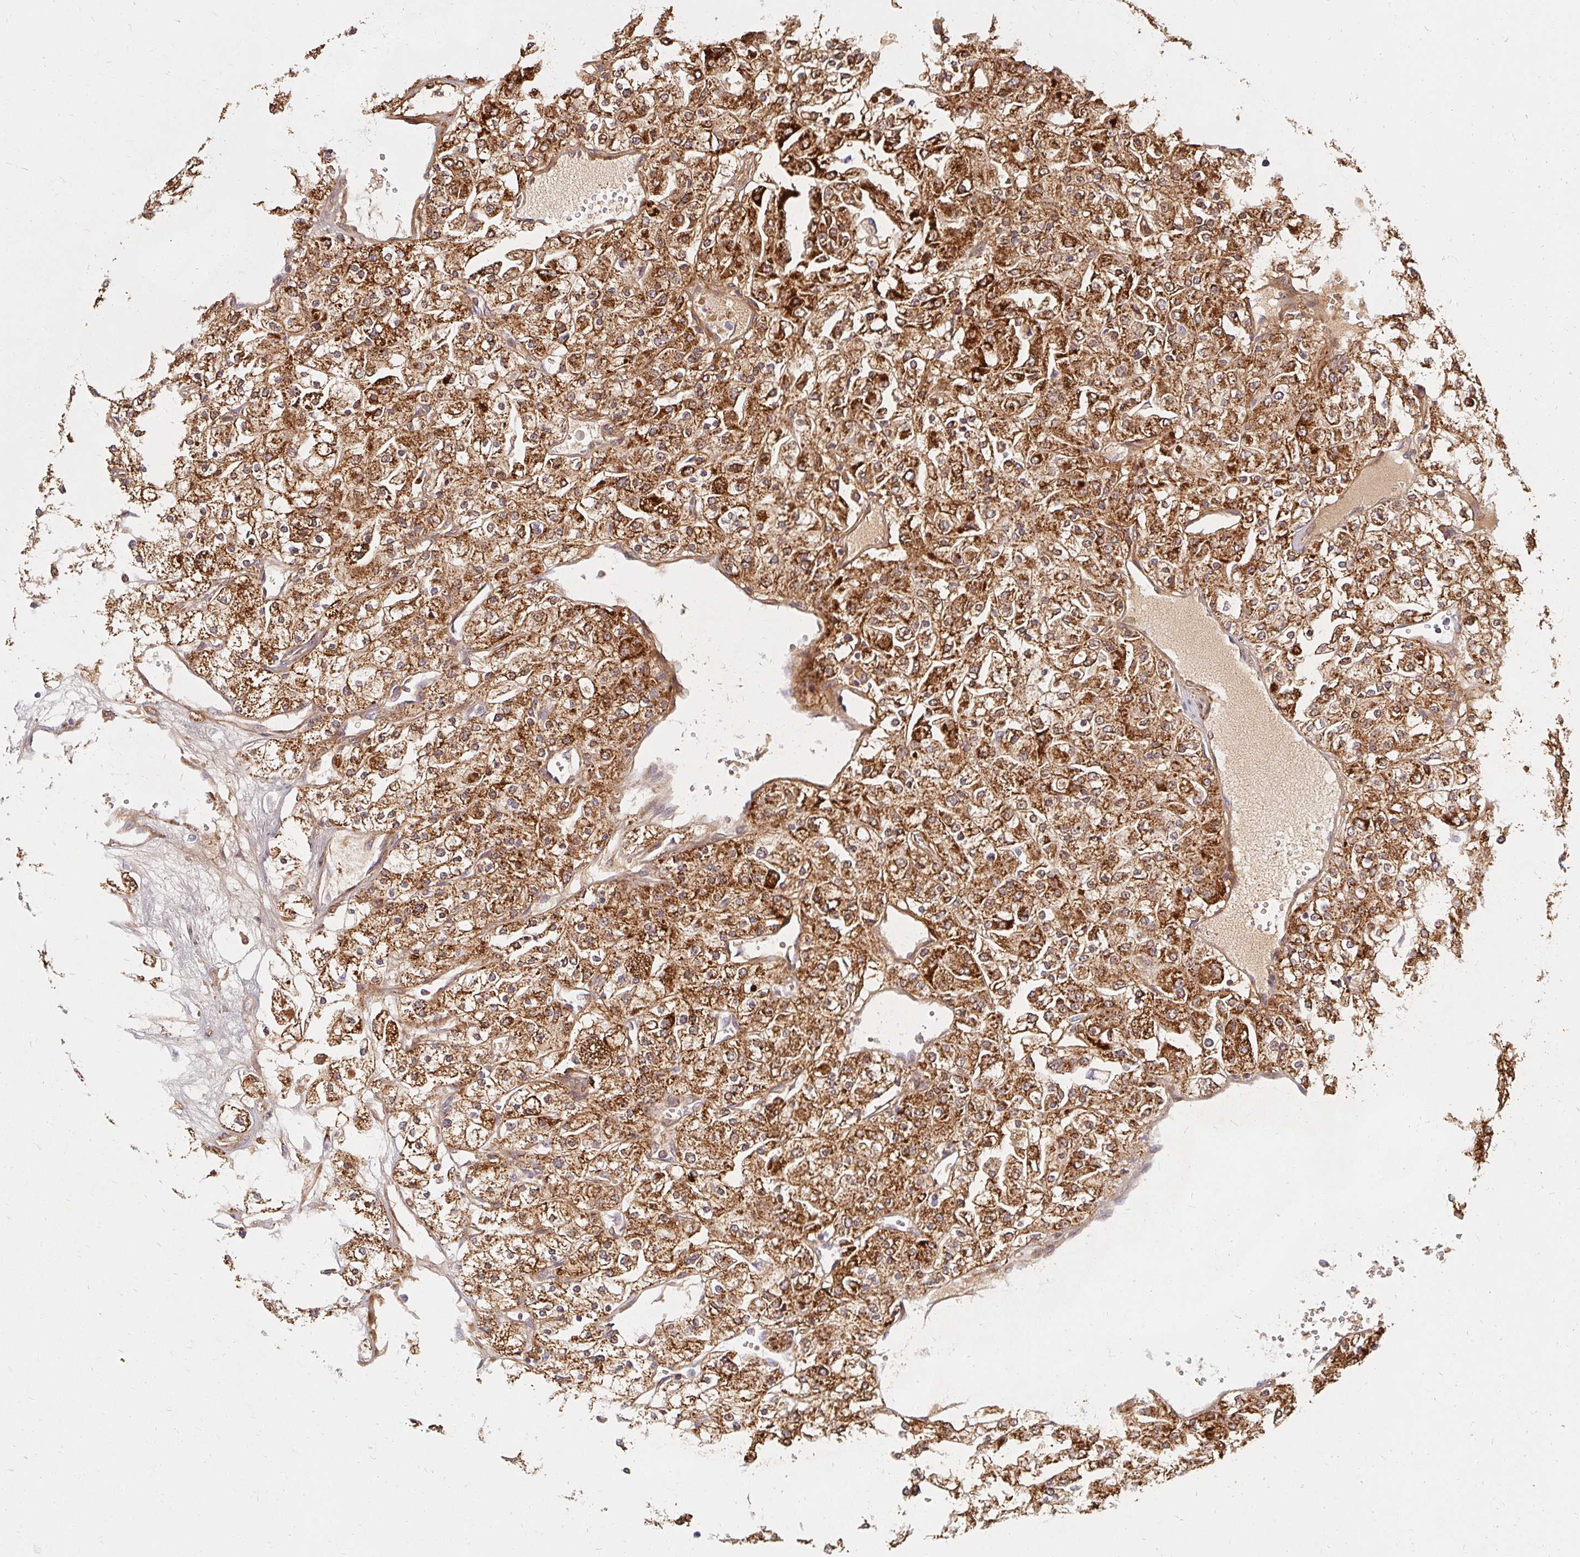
{"staining": {"intensity": "strong", "quantity": ">75%", "location": "cytoplasmic/membranous"}, "tissue": "renal cancer", "cell_type": "Tumor cells", "image_type": "cancer", "snomed": [{"axis": "morphology", "description": "Adenocarcinoma, NOS"}, {"axis": "topography", "description": "Kidney"}], "caption": "Renal cancer was stained to show a protein in brown. There is high levels of strong cytoplasmic/membranous staining in about >75% of tumor cells.", "gene": "BTF3", "patient": {"sex": "male", "age": 80}}